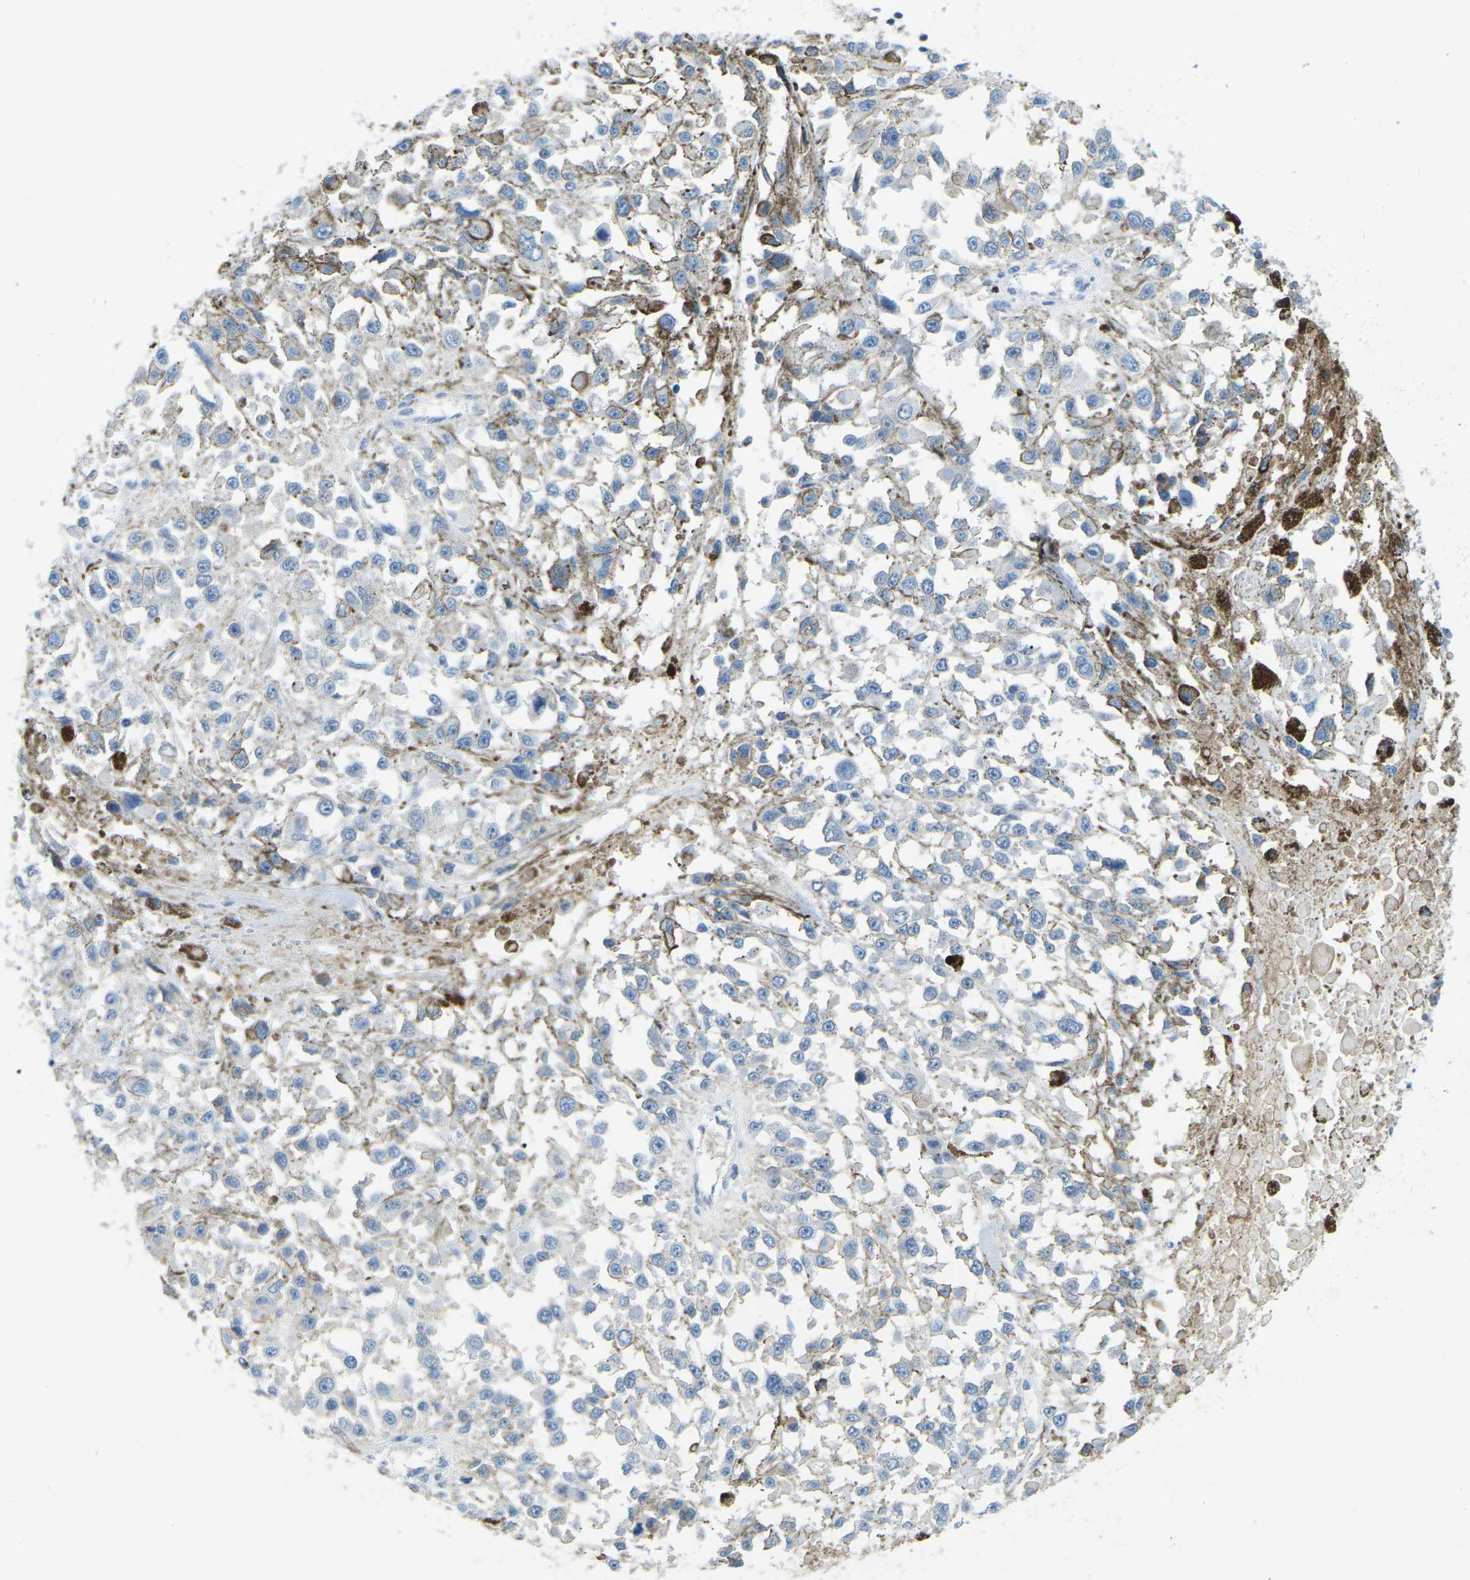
{"staining": {"intensity": "negative", "quantity": "none", "location": "none"}, "tissue": "melanoma", "cell_type": "Tumor cells", "image_type": "cancer", "snomed": [{"axis": "morphology", "description": "Malignant melanoma, Metastatic site"}, {"axis": "topography", "description": "Lymph node"}], "caption": "This image is of melanoma stained with immunohistochemistry to label a protein in brown with the nuclei are counter-stained blue. There is no positivity in tumor cells.", "gene": "CD47", "patient": {"sex": "male", "age": 59}}